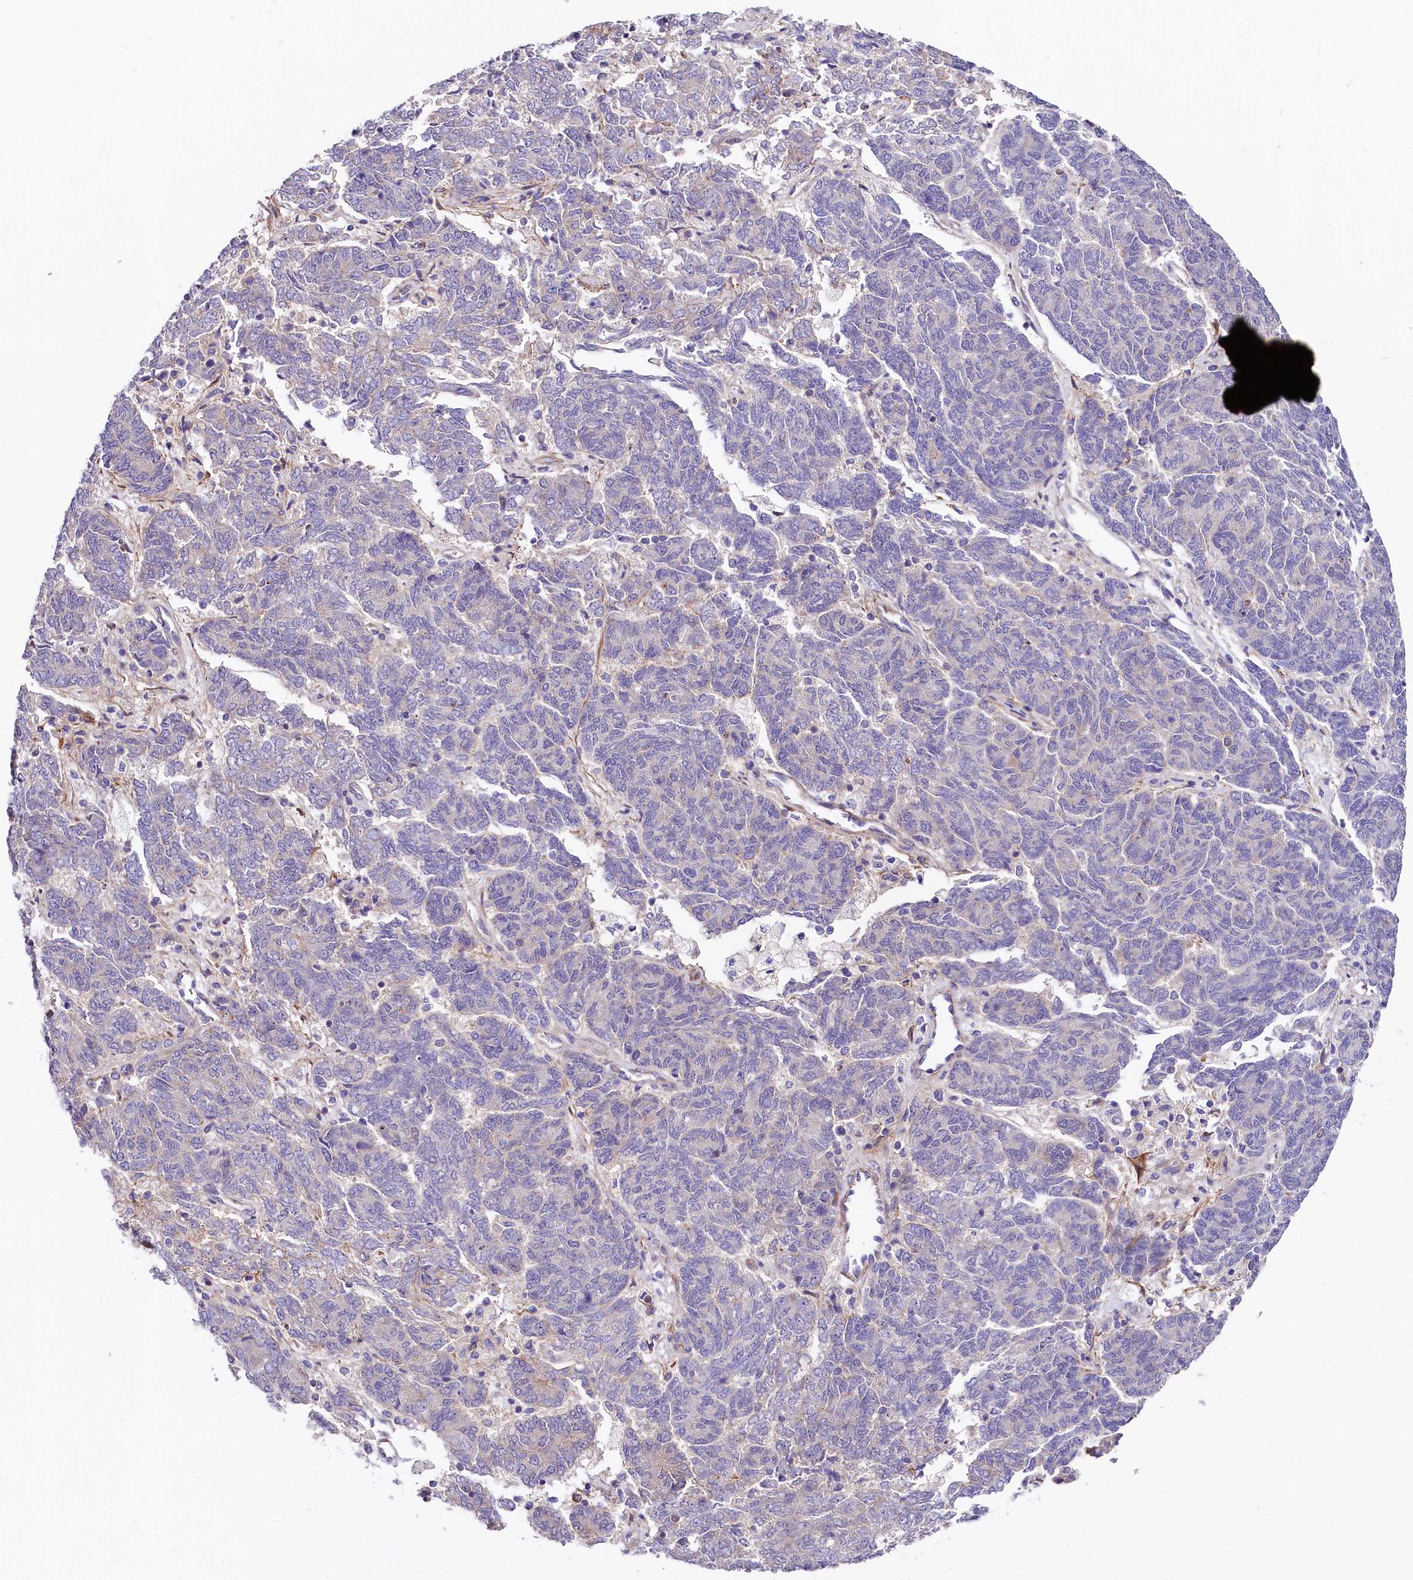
{"staining": {"intensity": "negative", "quantity": "none", "location": "none"}, "tissue": "endometrial cancer", "cell_type": "Tumor cells", "image_type": "cancer", "snomed": [{"axis": "morphology", "description": "Adenocarcinoma, NOS"}, {"axis": "topography", "description": "Endometrium"}], "caption": "This is an immunohistochemistry photomicrograph of endometrial adenocarcinoma. There is no staining in tumor cells.", "gene": "FCHSD2", "patient": {"sex": "female", "age": 80}}